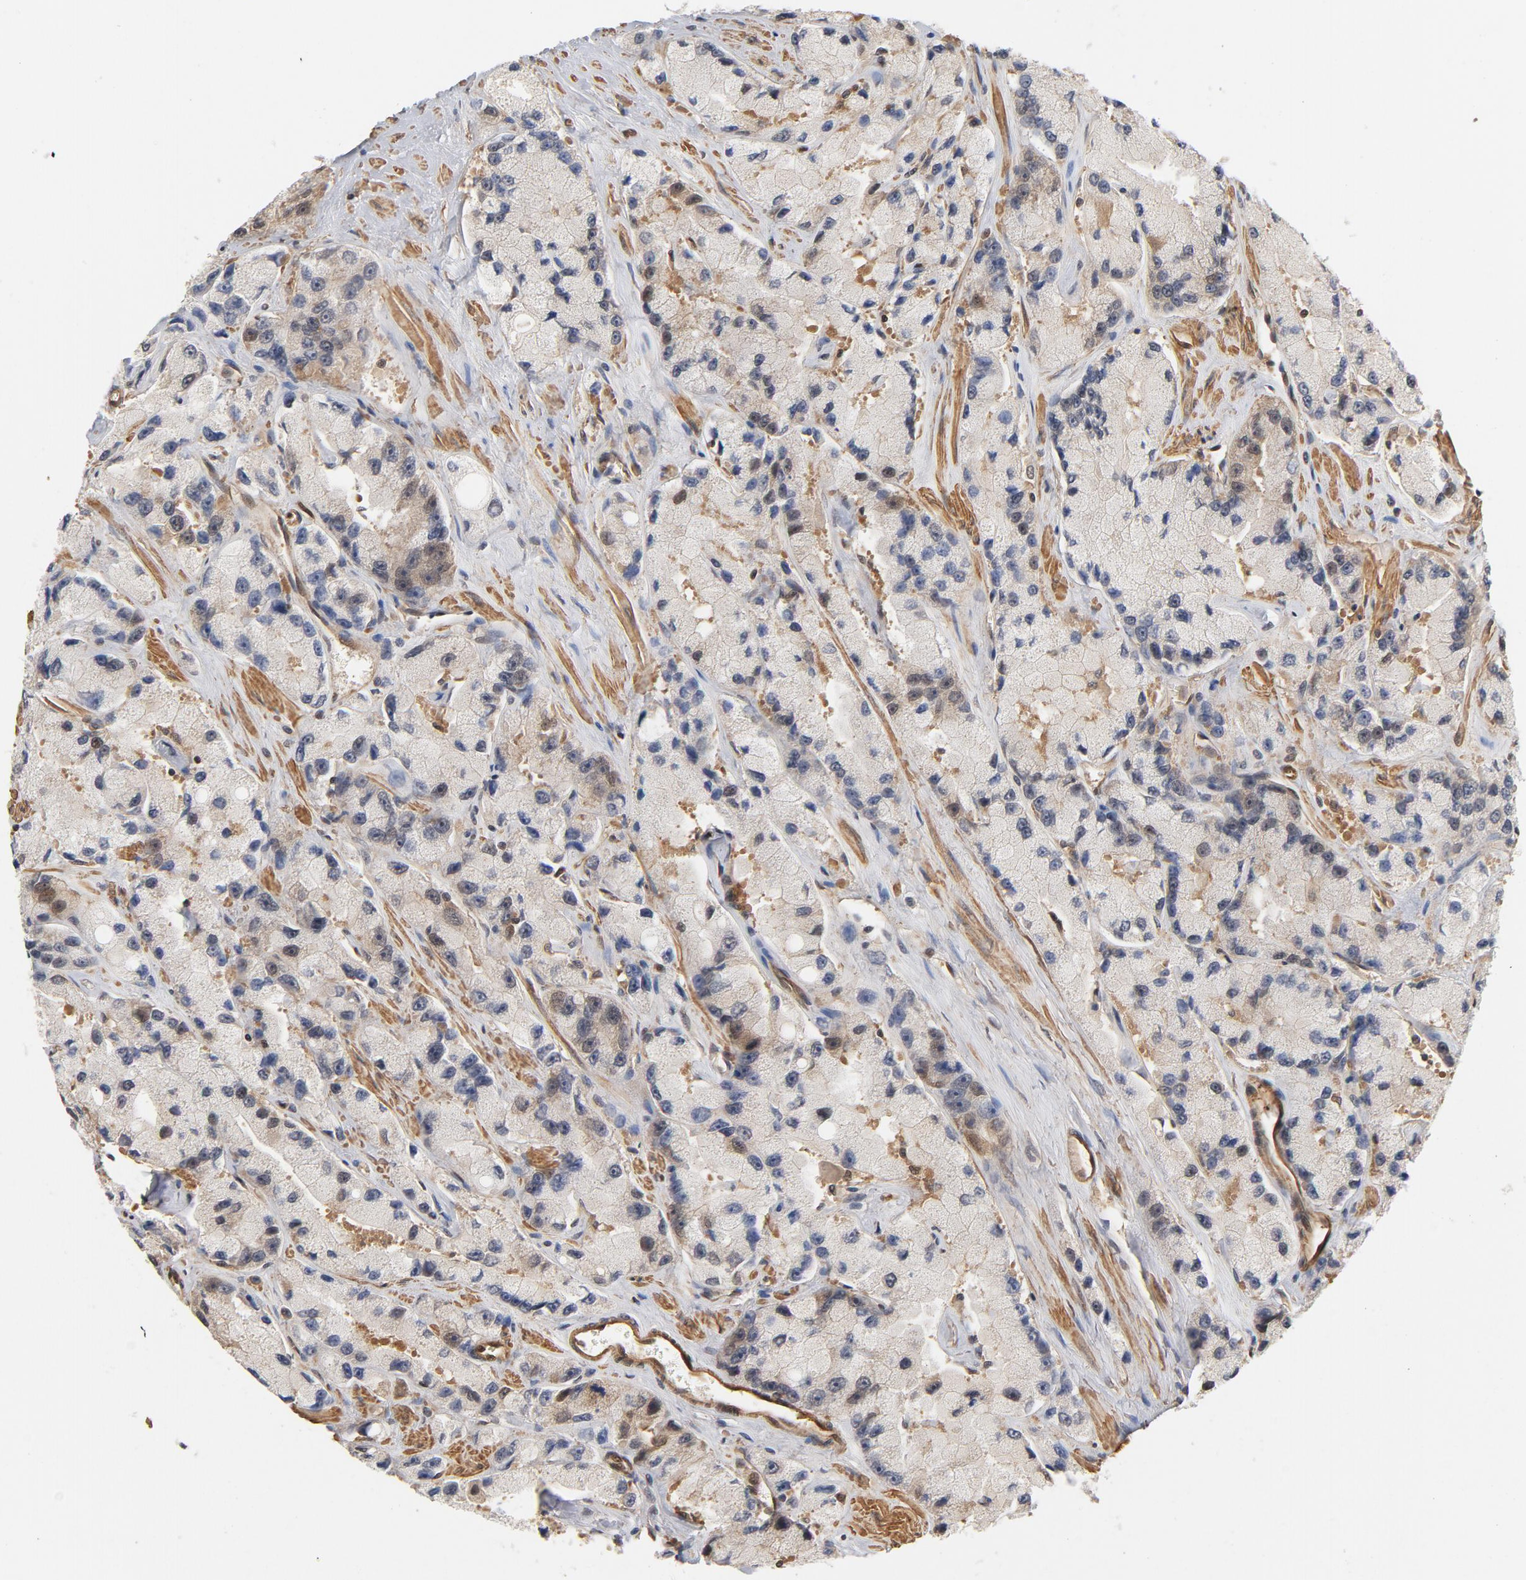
{"staining": {"intensity": "weak", "quantity": ">75%", "location": "cytoplasmic/membranous"}, "tissue": "prostate cancer", "cell_type": "Tumor cells", "image_type": "cancer", "snomed": [{"axis": "morphology", "description": "Adenocarcinoma, High grade"}, {"axis": "topography", "description": "Prostate"}], "caption": "IHC photomicrograph of neoplastic tissue: human prostate cancer stained using immunohistochemistry displays low levels of weak protein expression localized specifically in the cytoplasmic/membranous of tumor cells, appearing as a cytoplasmic/membranous brown color.", "gene": "CDC37", "patient": {"sex": "male", "age": 58}}